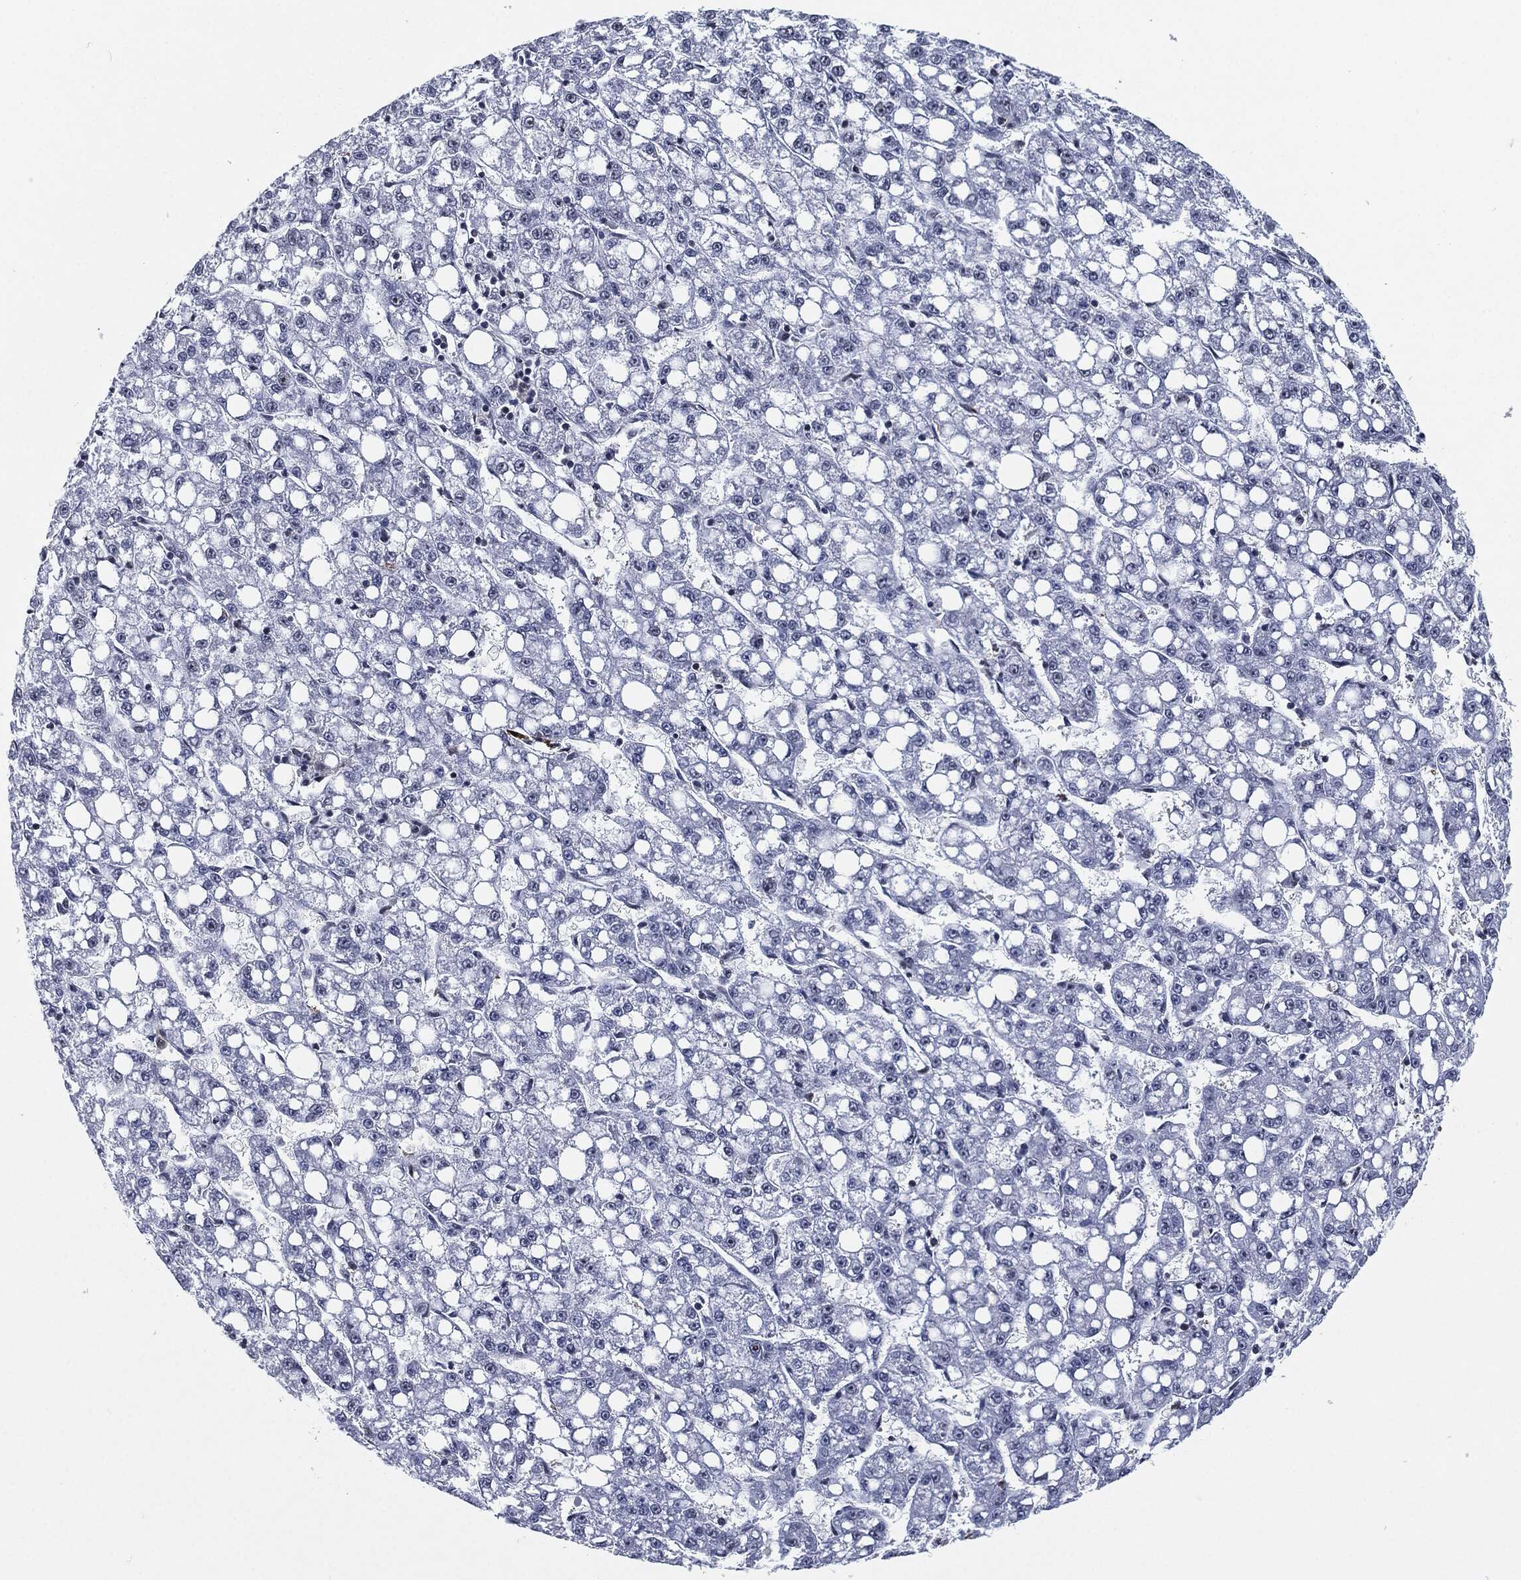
{"staining": {"intensity": "negative", "quantity": "none", "location": "none"}, "tissue": "liver cancer", "cell_type": "Tumor cells", "image_type": "cancer", "snomed": [{"axis": "morphology", "description": "Carcinoma, Hepatocellular, NOS"}, {"axis": "topography", "description": "Liver"}], "caption": "Tumor cells show no significant protein expression in liver hepatocellular carcinoma.", "gene": "AKT2", "patient": {"sex": "female", "age": 65}}